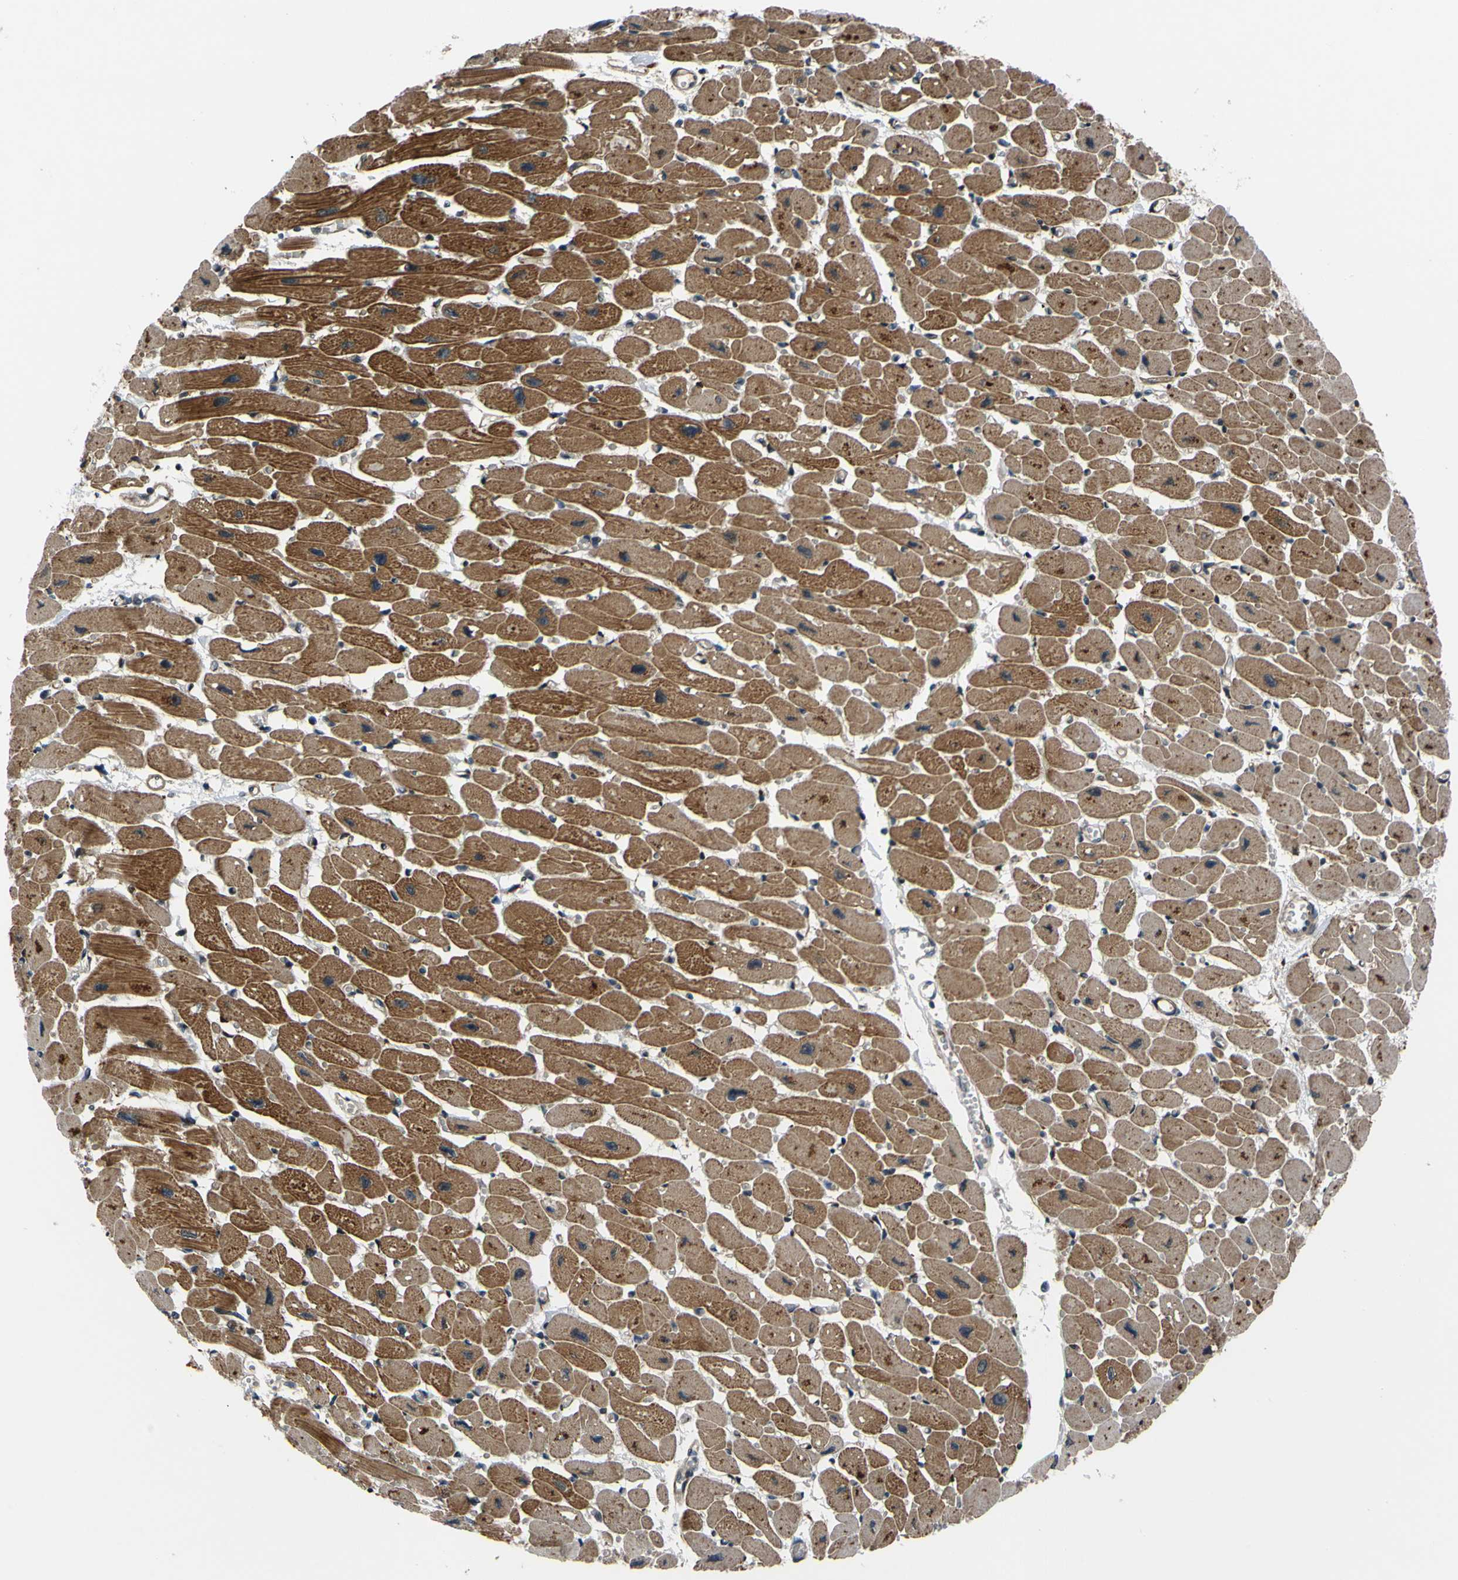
{"staining": {"intensity": "moderate", "quantity": ">75%", "location": "cytoplasmic/membranous"}, "tissue": "heart muscle", "cell_type": "Cardiomyocytes", "image_type": "normal", "snomed": [{"axis": "morphology", "description": "Normal tissue, NOS"}, {"axis": "topography", "description": "Heart"}], "caption": "A brown stain shows moderate cytoplasmic/membranous staining of a protein in cardiomyocytes of unremarkable human heart muscle. (Brightfield microscopy of DAB IHC at high magnification).", "gene": "AKAP9", "patient": {"sex": "female", "age": 54}}